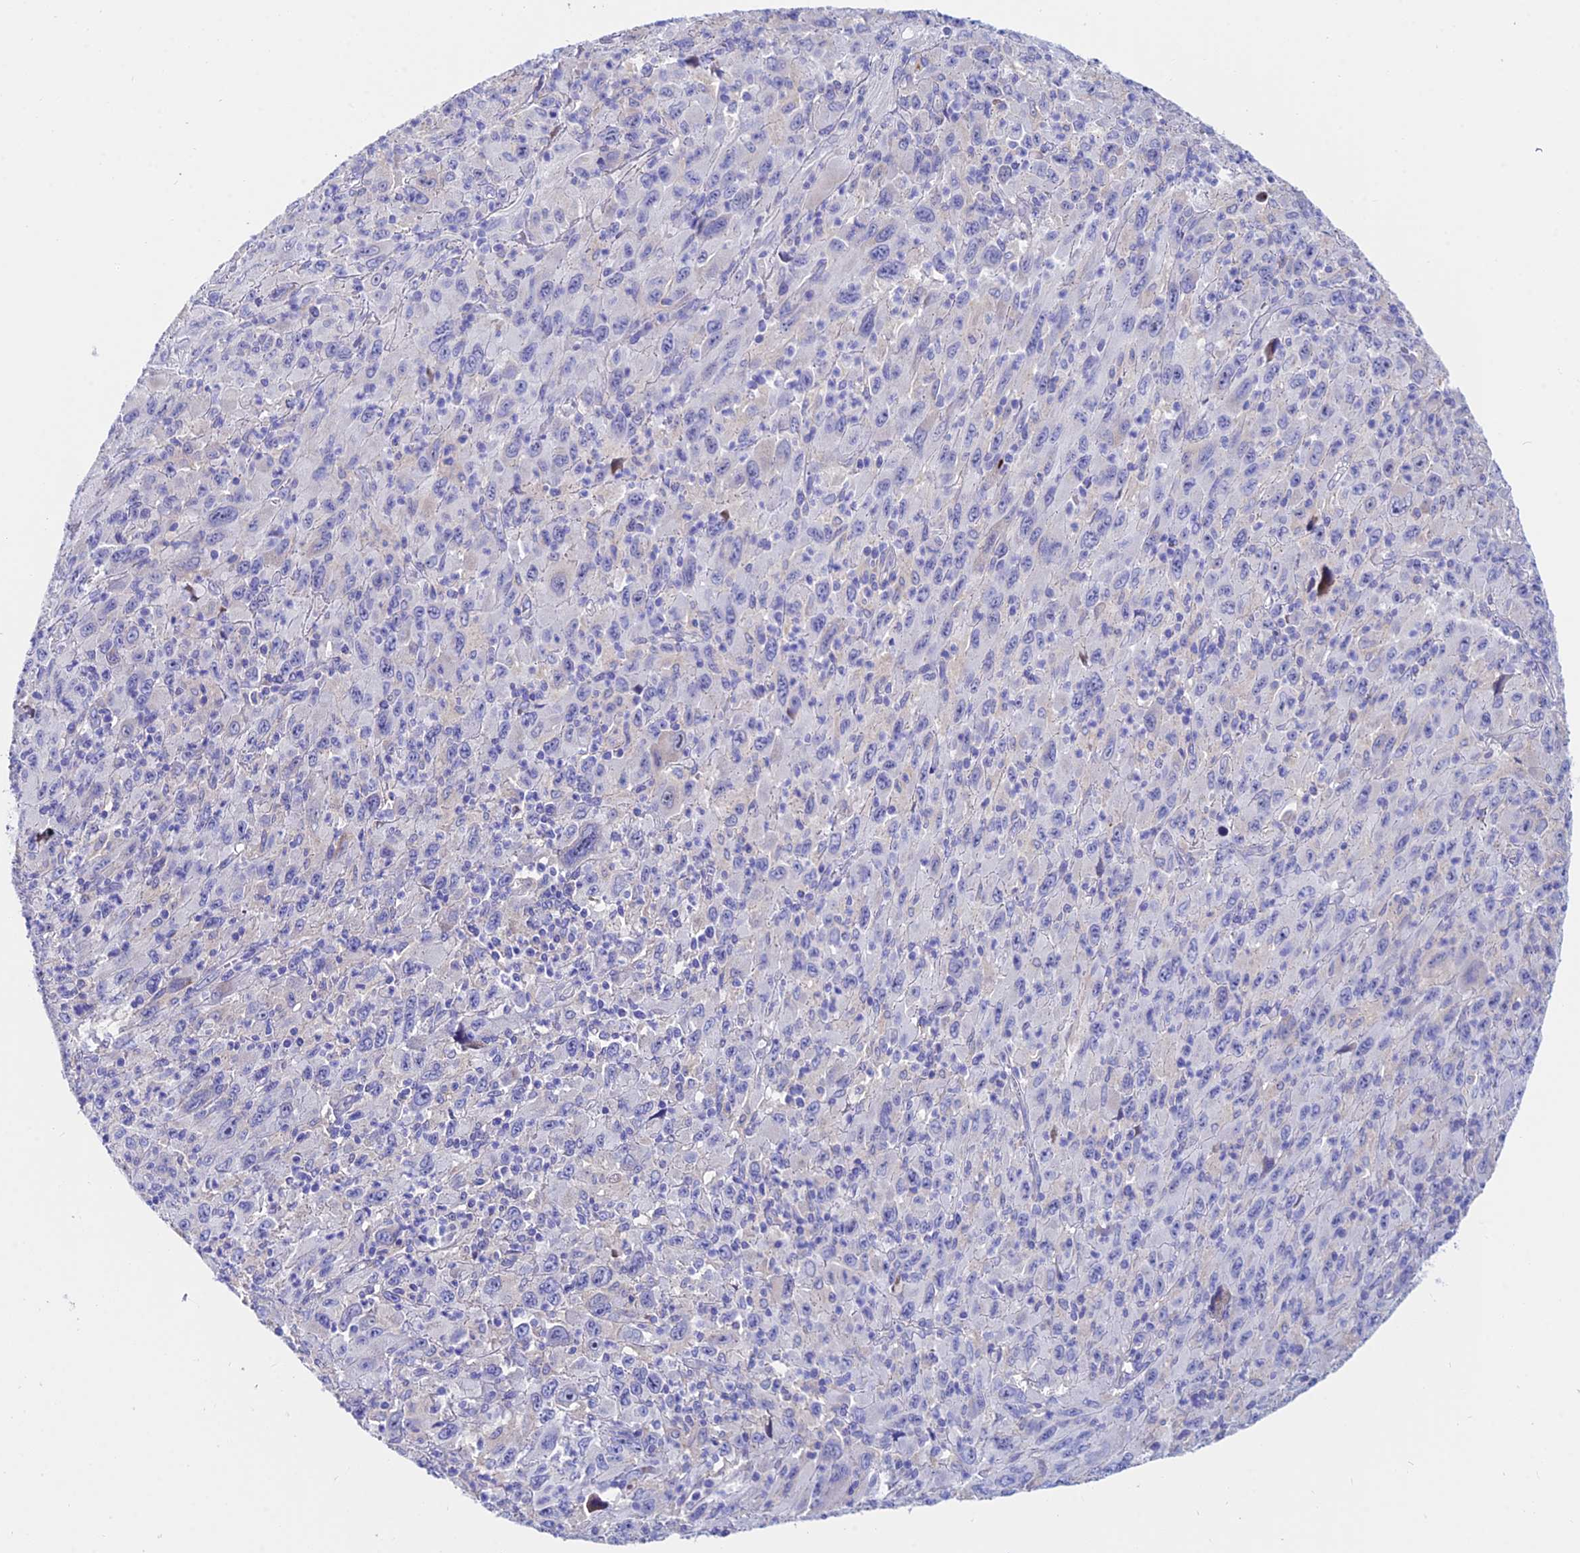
{"staining": {"intensity": "negative", "quantity": "none", "location": "none"}, "tissue": "melanoma", "cell_type": "Tumor cells", "image_type": "cancer", "snomed": [{"axis": "morphology", "description": "Malignant melanoma, Metastatic site"}, {"axis": "topography", "description": "Skin"}], "caption": "Immunohistochemistry of human melanoma shows no expression in tumor cells.", "gene": "CEP41", "patient": {"sex": "female", "age": 56}}